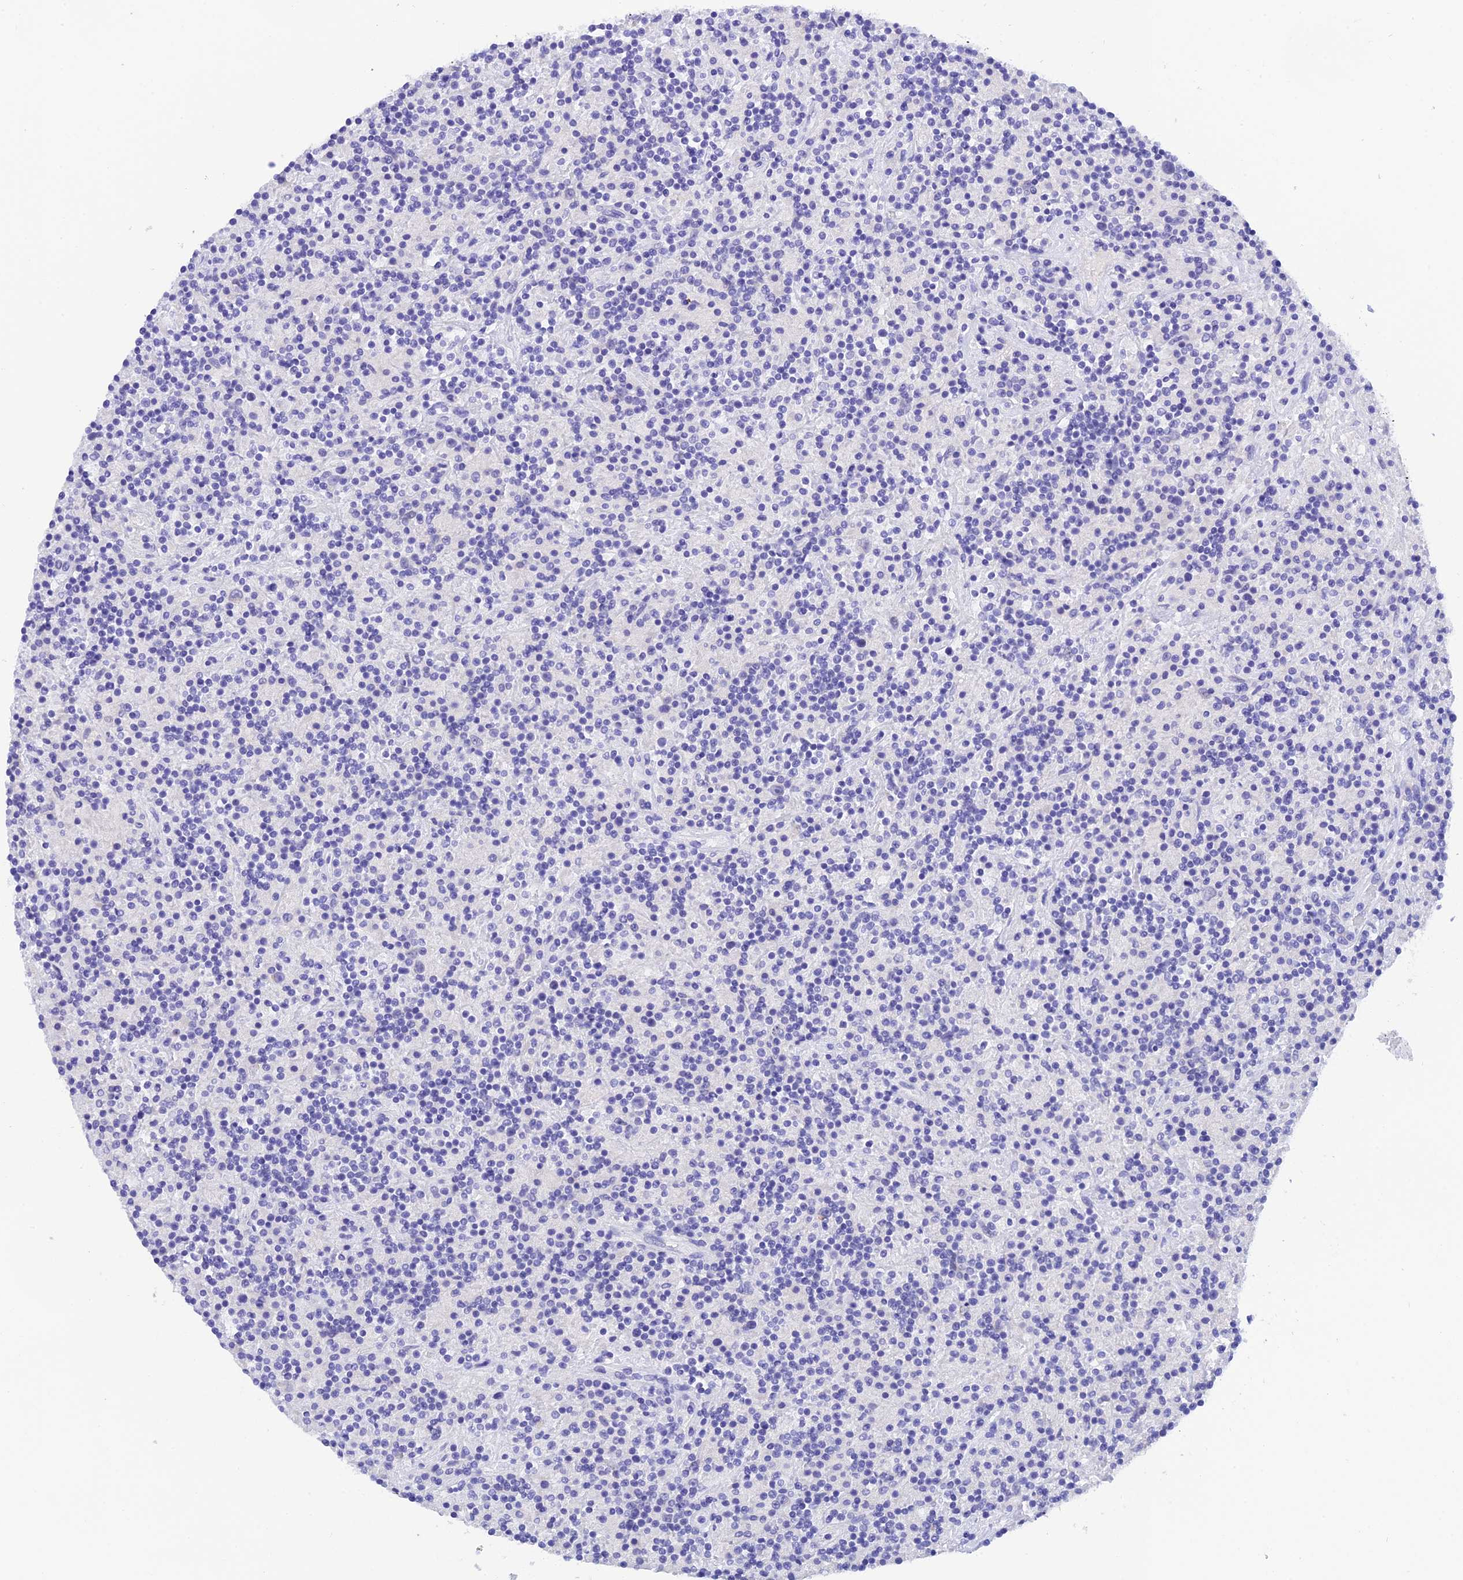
{"staining": {"intensity": "negative", "quantity": "none", "location": "none"}, "tissue": "lymphoma", "cell_type": "Tumor cells", "image_type": "cancer", "snomed": [{"axis": "morphology", "description": "Hodgkin's disease, NOS"}, {"axis": "topography", "description": "Lymph node"}], "caption": "There is no significant positivity in tumor cells of lymphoma.", "gene": "KDELR3", "patient": {"sex": "male", "age": 70}}